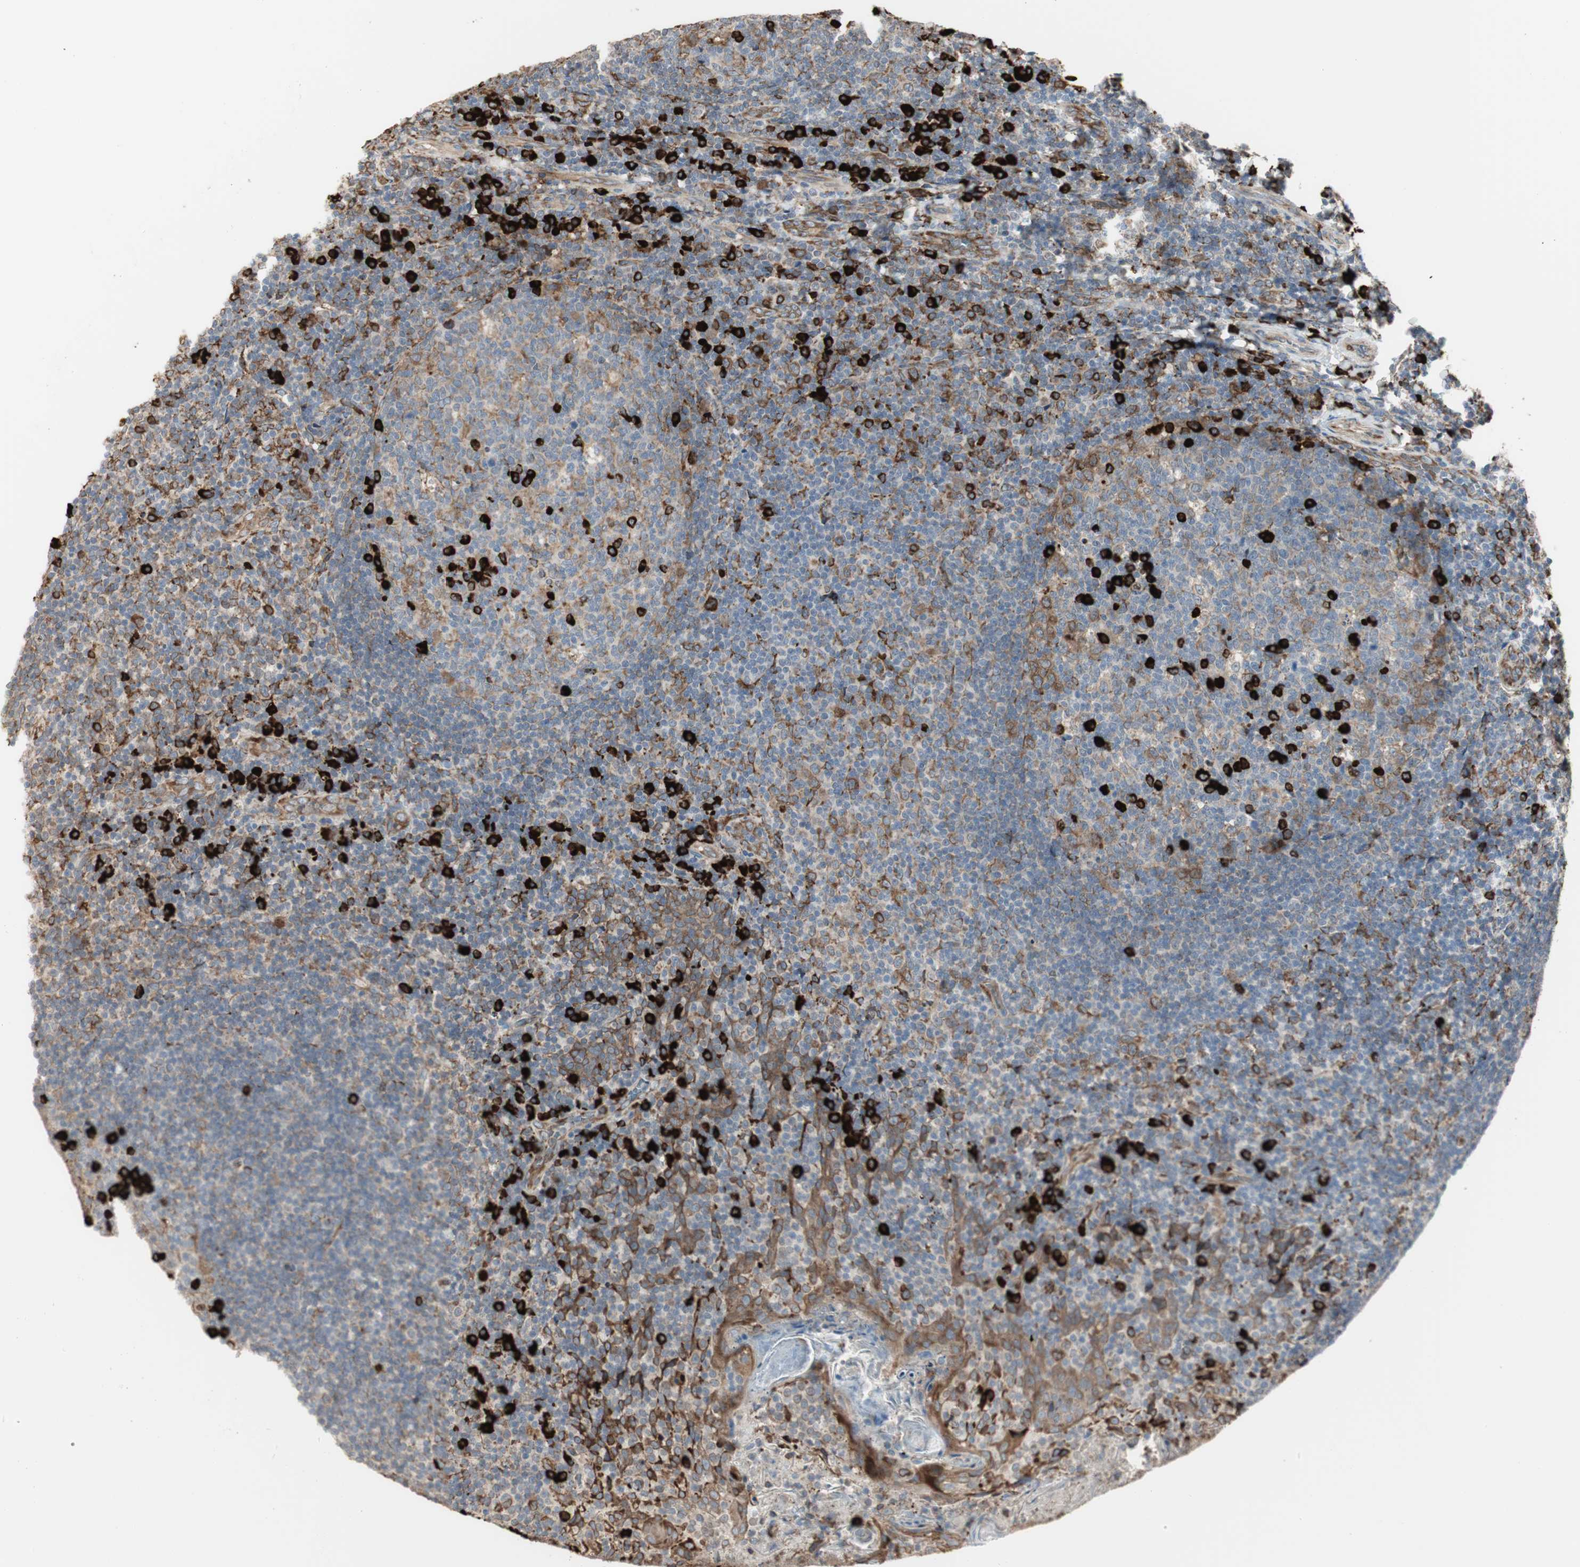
{"staining": {"intensity": "strong", "quantity": "<25%", "location": "cytoplasmic/membranous"}, "tissue": "tonsil", "cell_type": "Germinal center cells", "image_type": "normal", "snomed": [{"axis": "morphology", "description": "Normal tissue, NOS"}, {"axis": "topography", "description": "Tonsil"}], "caption": "Approximately <25% of germinal center cells in unremarkable human tonsil reveal strong cytoplasmic/membranous protein staining as visualized by brown immunohistochemical staining.", "gene": "HSP90B1", "patient": {"sex": "male", "age": 17}}